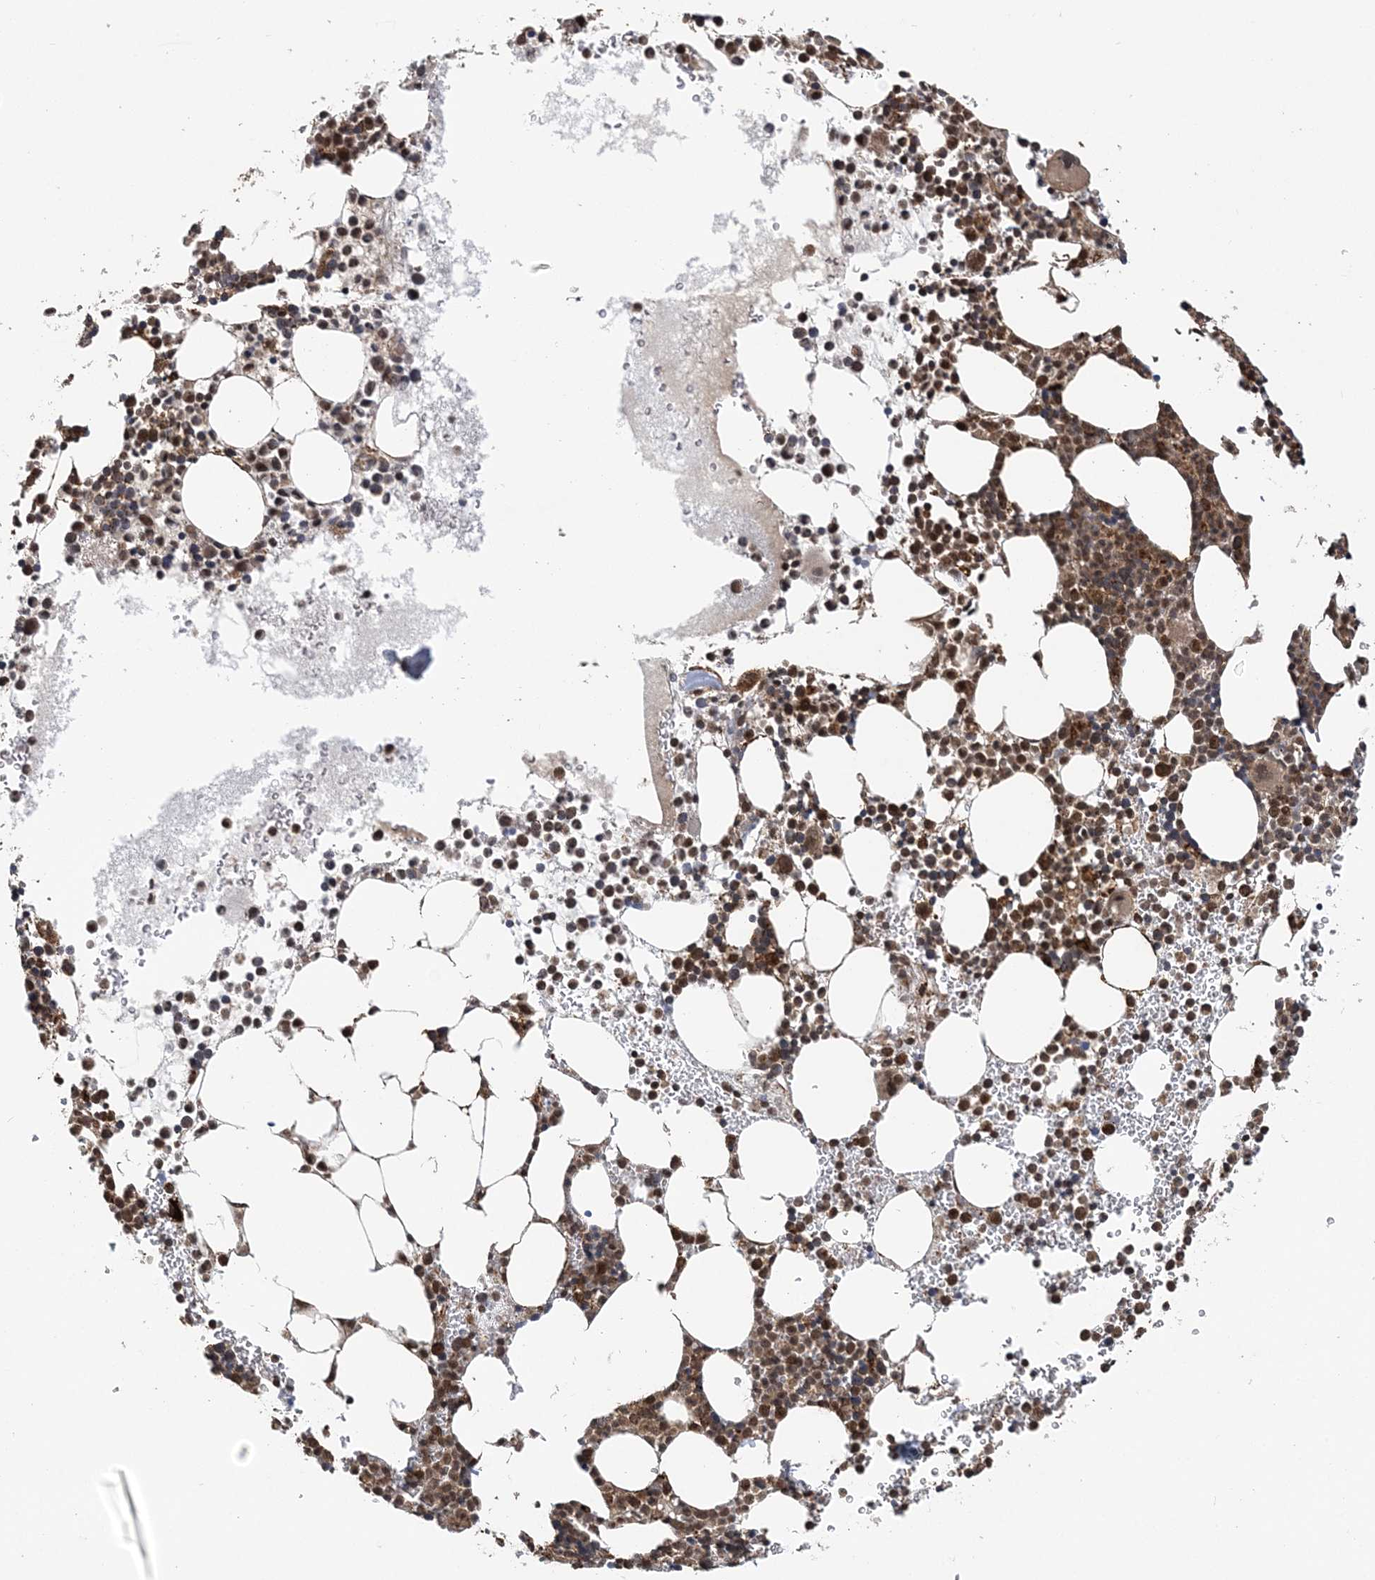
{"staining": {"intensity": "moderate", "quantity": ">75%", "location": "cytoplasmic/membranous"}, "tissue": "bone marrow", "cell_type": "Hematopoietic cells", "image_type": "normal", "snomed": [{"axis": "morphology", "description": "Normal tissue, NOS"}, {"axis": "topography", "description": "Bone marrow"}], "caption": "Hematopoietic cells reveal medium levels of moderate cytoplasmic/membranous expression in approximately >75% of cells in benign bone marrow.", "gene": "PCBP1", "patient": {"sex": "female", "age": 78}}